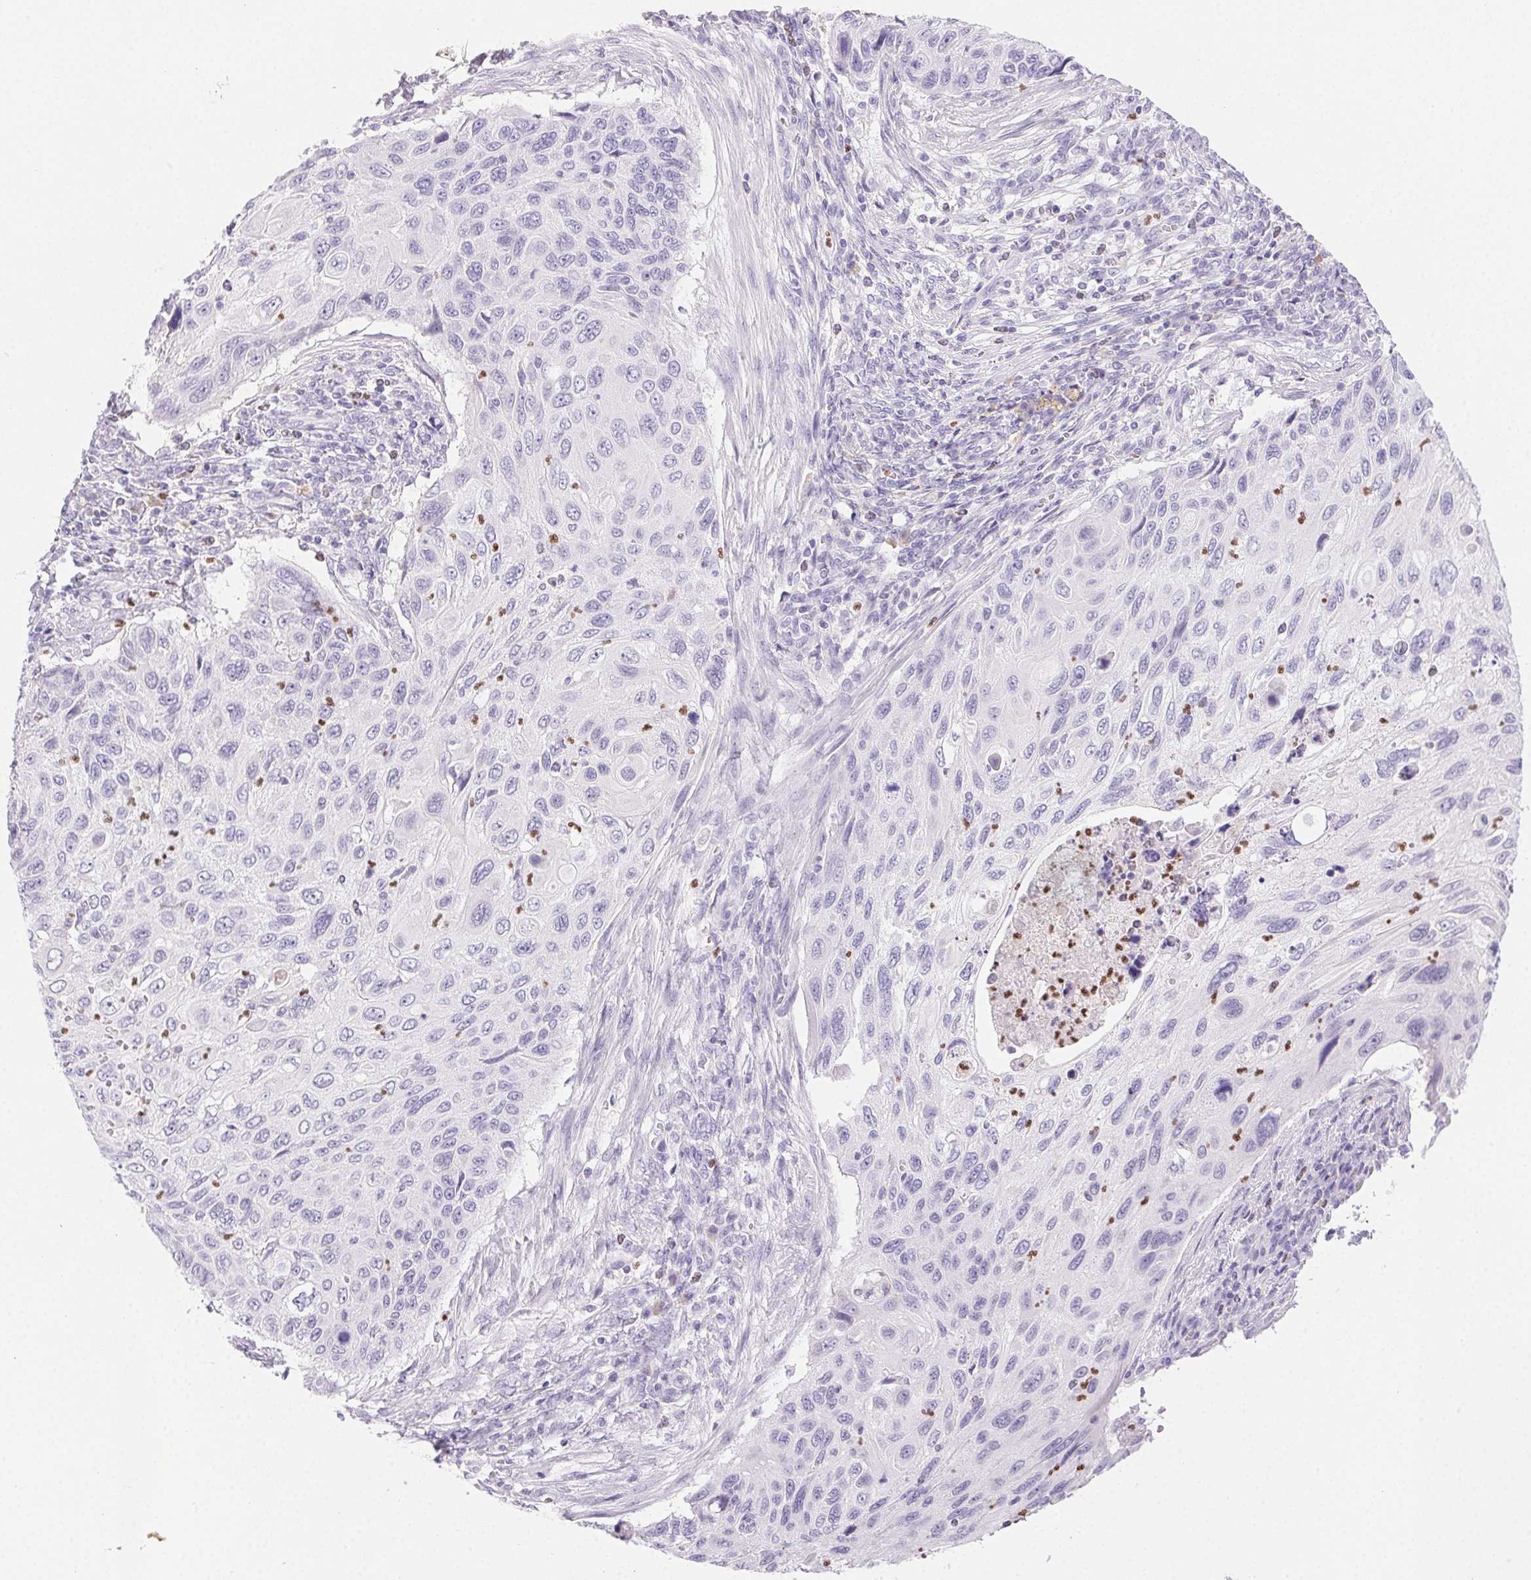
{"staining": {"intensity": "negative", "quantity": "none", "location": "none"}, "tissue": "cervical cancer", "cell_type": "Tumor cells", "image_type": "cancer", "snomed": [{"axis": "morphology", "description": "Squamous cell carcinoma, NOS"}, {"axis": "topography", "description": "Cervix"}], "caption": "Cervical cancer (squamous cell carcinoma) was stained to show a protein in brown. There is no significant staining in tumor cells. Brightfield microscopy of IHC stained with DAB (3,3'-diaminobenzidine) (brown) and hematoxylin (blue), captured at high magnification.", "gene": "PADI4", "patient": {"sex": "female", "age": 70}}